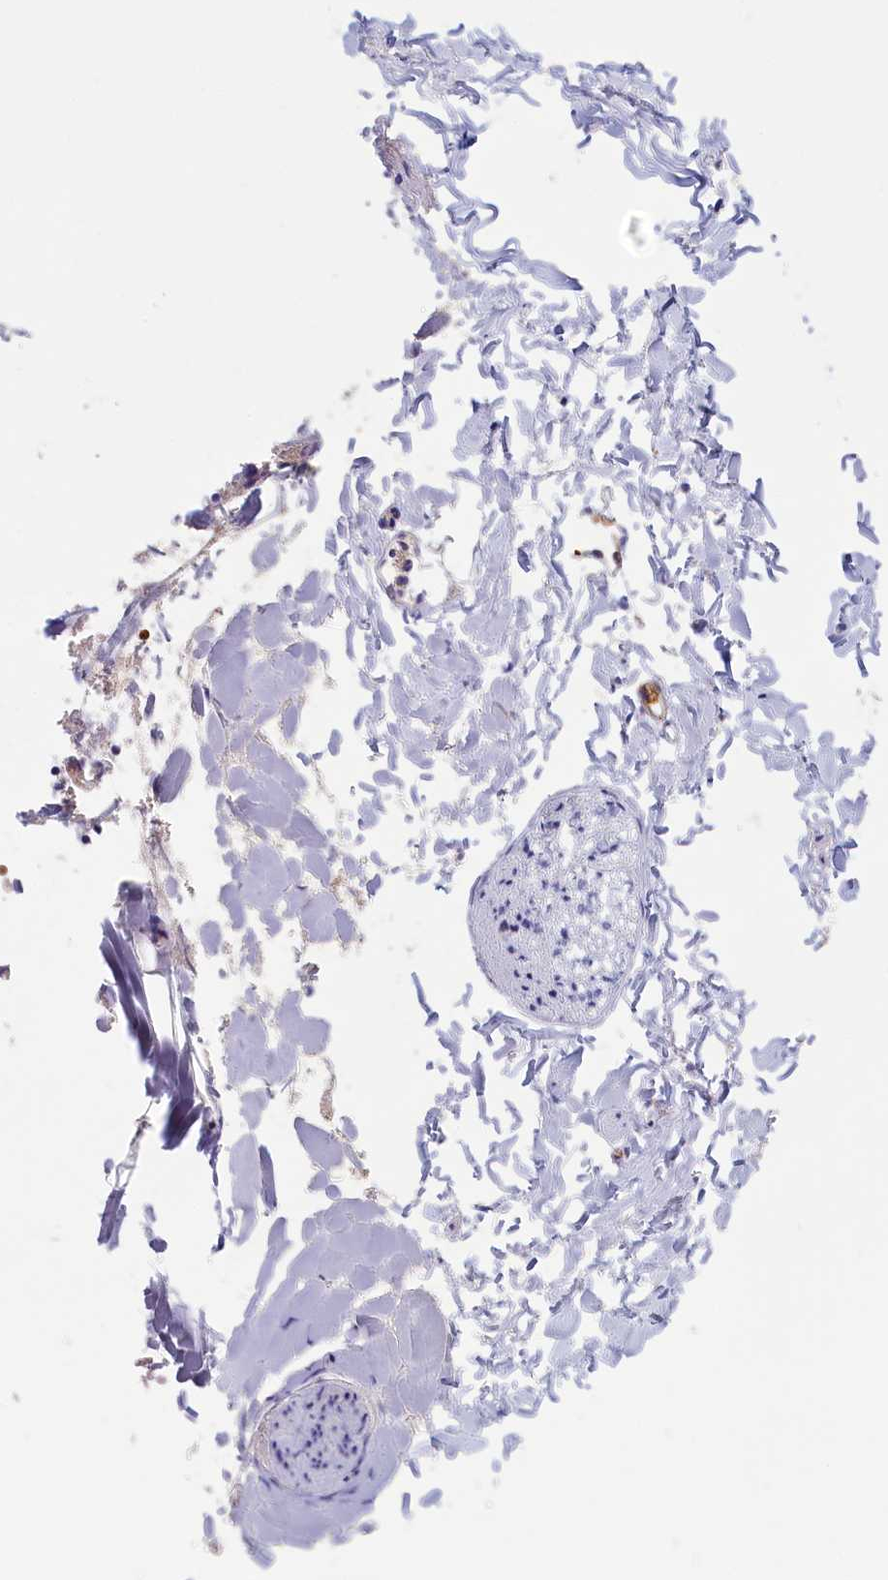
{"staining": {"intensity": "negative", "quantity": "none", "location": "none"}, "tissue": "adipose tissue", "cell_type": "Adipocytes", "image_type": "normal", "snomed": [{"axis": "morphology", "description": "Normal tissue, NOS"}, {"axis": "morphology", "description": "Adenocarcinoma, NOS"}, {"axis": "topography", "description": "Smooth muscle"}, {"axis": "topography", "description": "Colon"}], "caption": "An IHC micrograph of unremarkable adipose tissue is shown. There is no staining in adipocytes of adipose tissue. (DAB immunohistochemistry (IHC) visualized using brightfield microscopy, high magnification).", "gene": "IGFALS", "patient": {"sex": "male", "age": 14}}